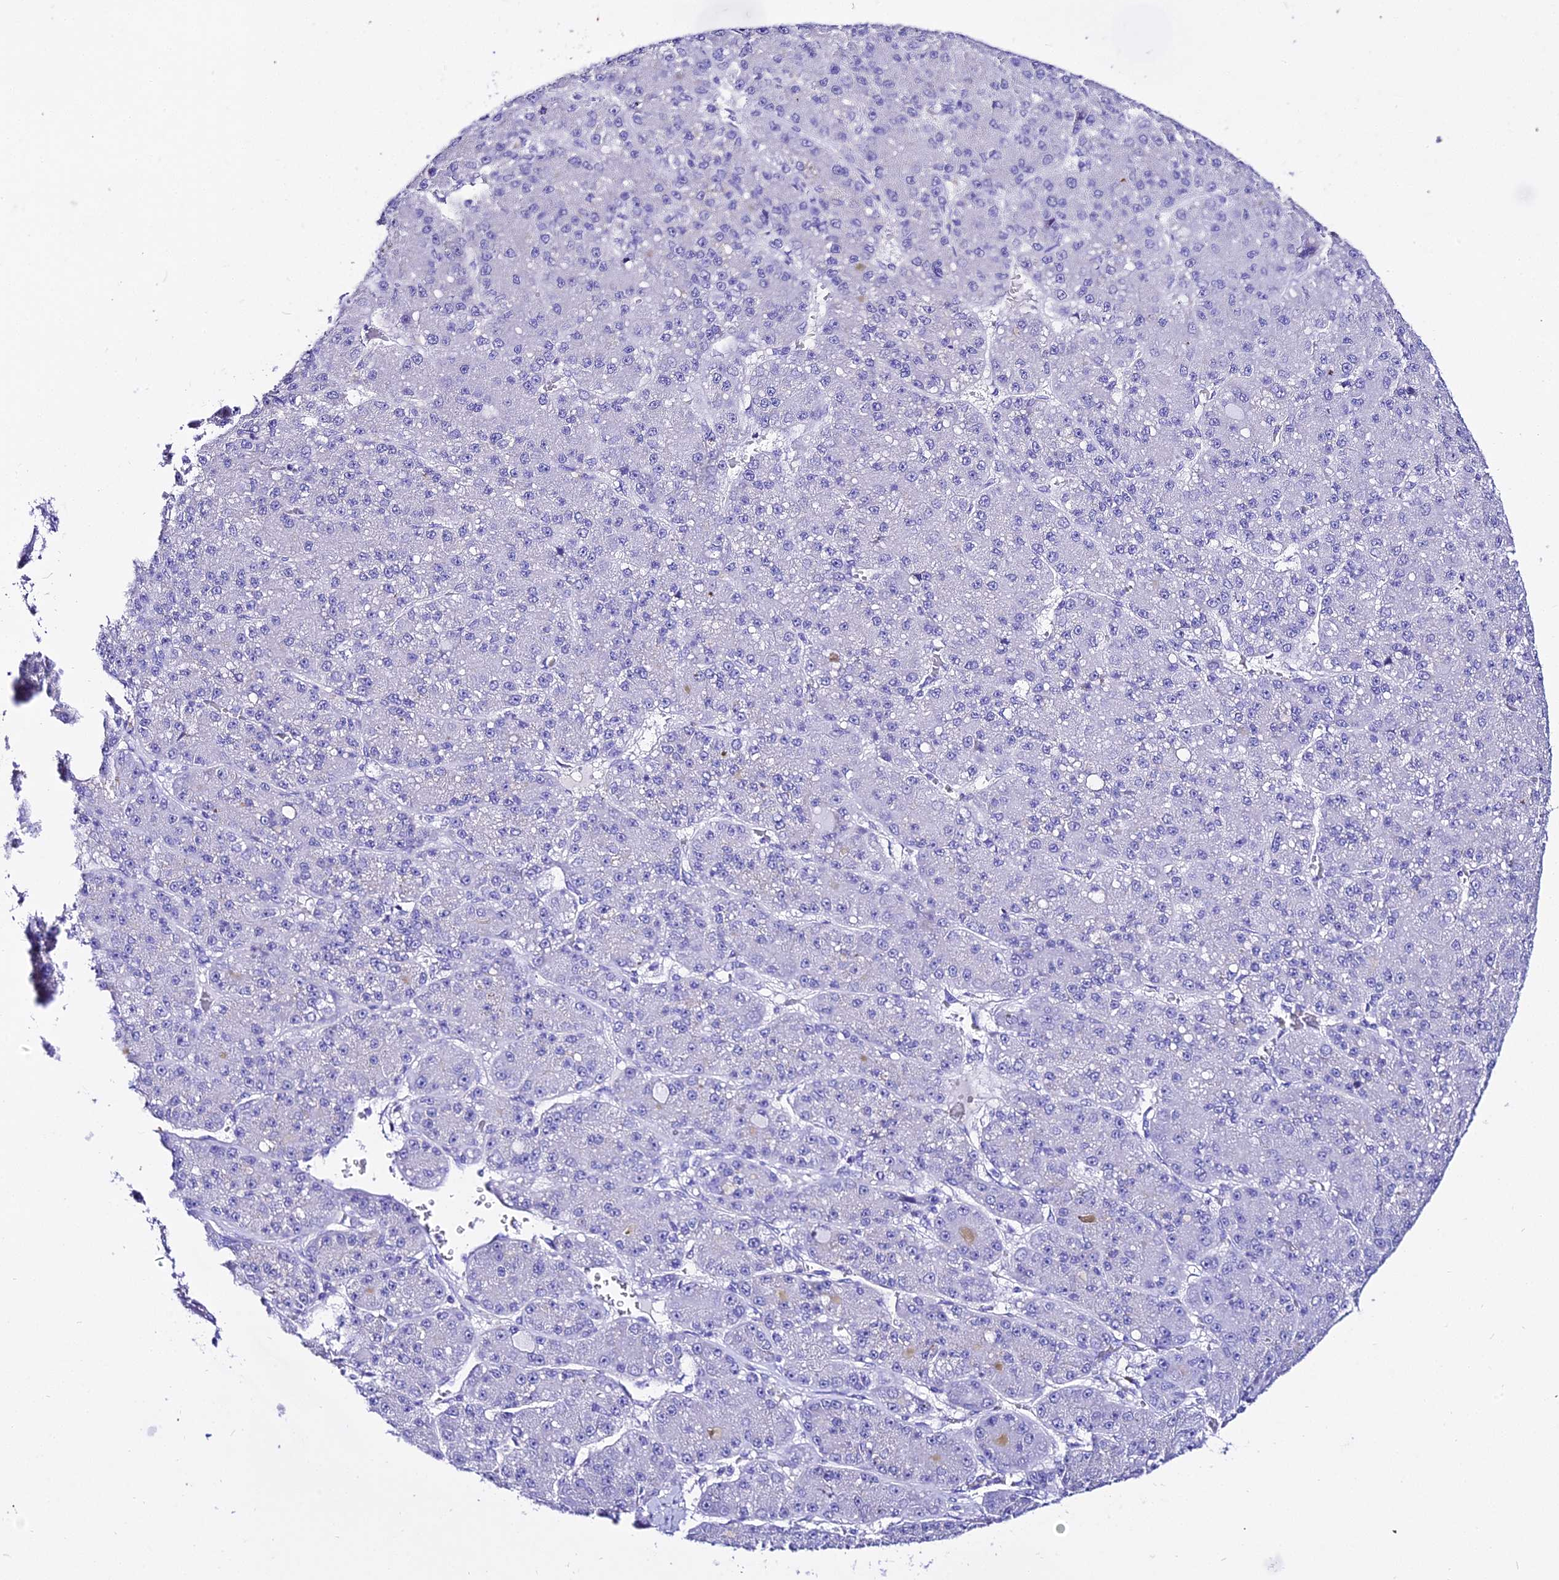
{"staining": {"intensity": "negative", "quantity": "none", "location": "none"}, "tissue": "liver cancer", "cell_type": "Tumor cells", "image_type": "cancer", "snomed": [{"axis": "morphology", "description": "Carcinoma, Hepatocellular, NOS"}, {"axis": "topography", "description": "Liver"}], "caption": "This is an immunohistochemistry (IHC) micrograph of liver cancer. There is no expression in tumor cells.", "gene": "DEFB106A", "patient": {"sex": "male", "age": 67}}